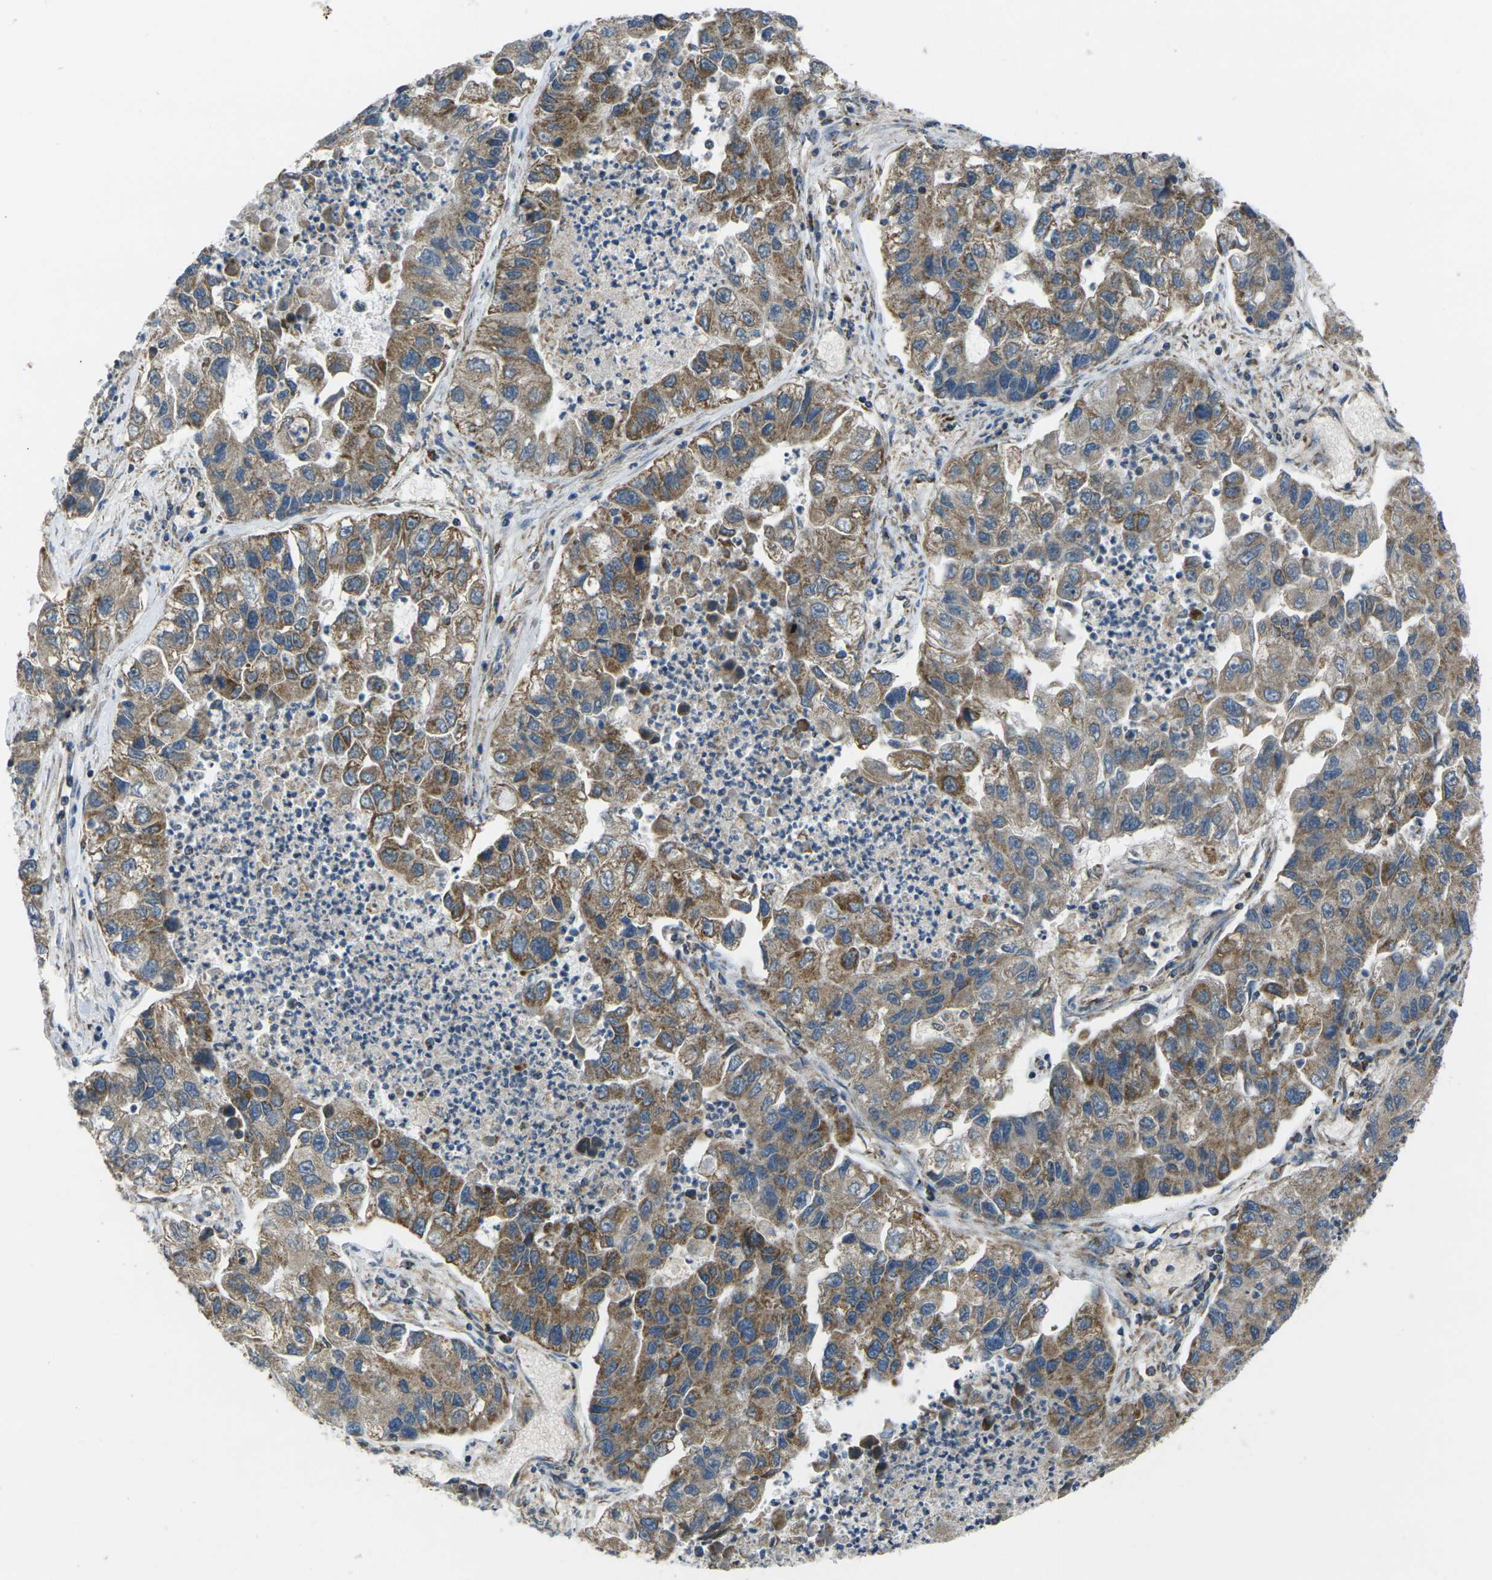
{"staining": {"intensity": "moderate", "quantity": ">75%", "location": "cytoplasmic/membranous"}, "tissue": "lung cancer", "cell_type": "Tumor cells", "image_type": "cancer", "snomed": [{"axis": "morphology", "description": "Adenocarcinoma, NOS"}, {"axis": "topography", "description": "Lung"}], "caption": "Immunohistochemical staining of human adenocarcinoma (lung) shows moderate cytoplasmic/membranous protein staining in about >75% of tumor cells.", "gene": "TMEM120B", "patient": {"sex": "female", "age": 51}}